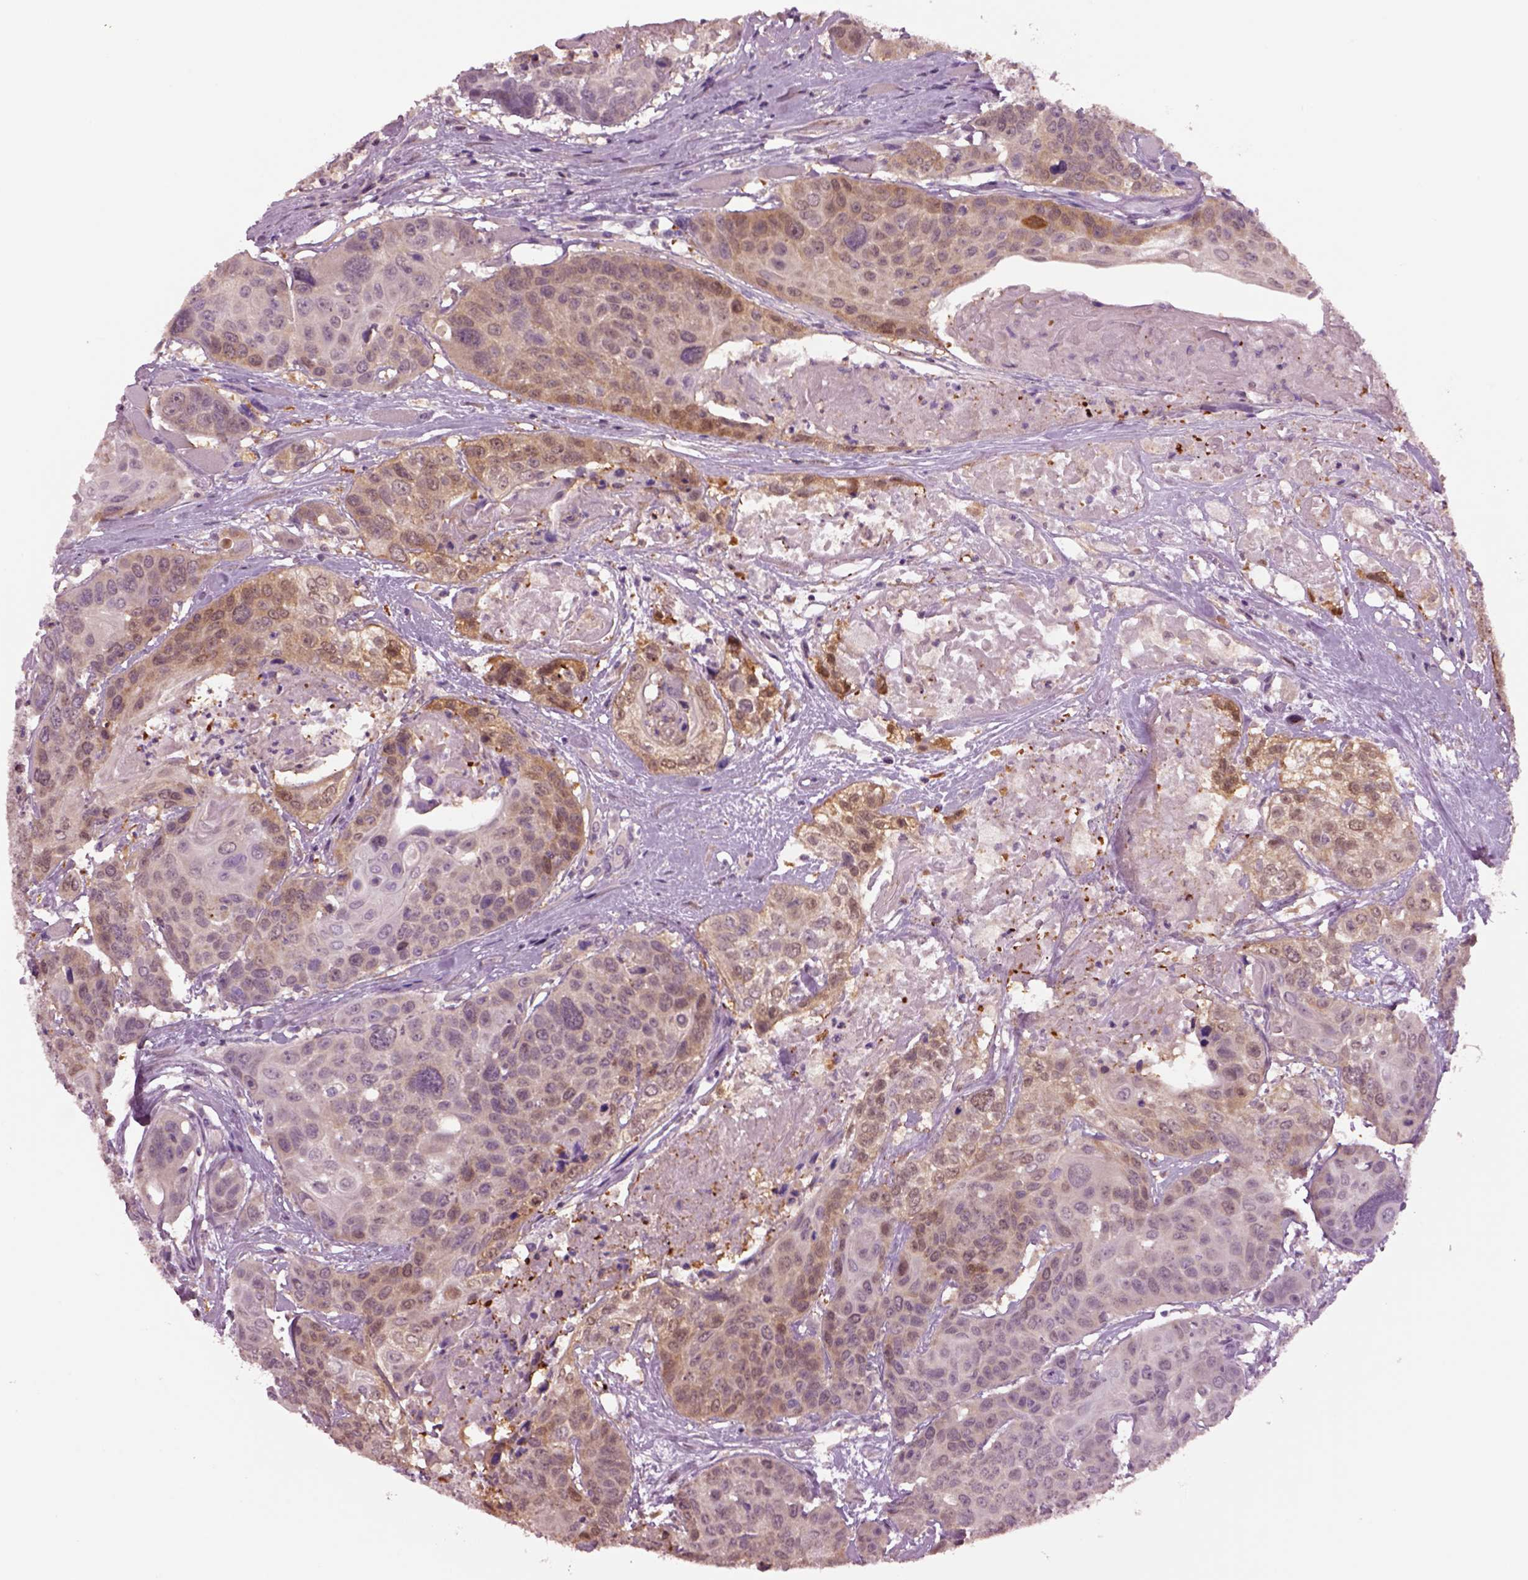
{"staining": {"intensity": "moderate", "quantity": "<25%", "location": "cytoplasmic/membranous"}, "tissue": "head and neck cancer", "cell_type": "Tumor cells", "image_type": "cancer", "snomed": [{"axis": "morphology", "description": "Squamous cell carcinoma, NOS"}, {"axis": "topography", "description": "Oral tissue"}, {"axis": "topography", "description": "Head-Neck"}], "caption": "This image exhibits immunohistochemistry staining of human head and neck squamous cell carcinoma, with low moderate cytoplasmic/membranous positivity in about <25% of tumor cells.", "gene": "CLPSL1", "patient": {"sex": "male", "age": 56}}